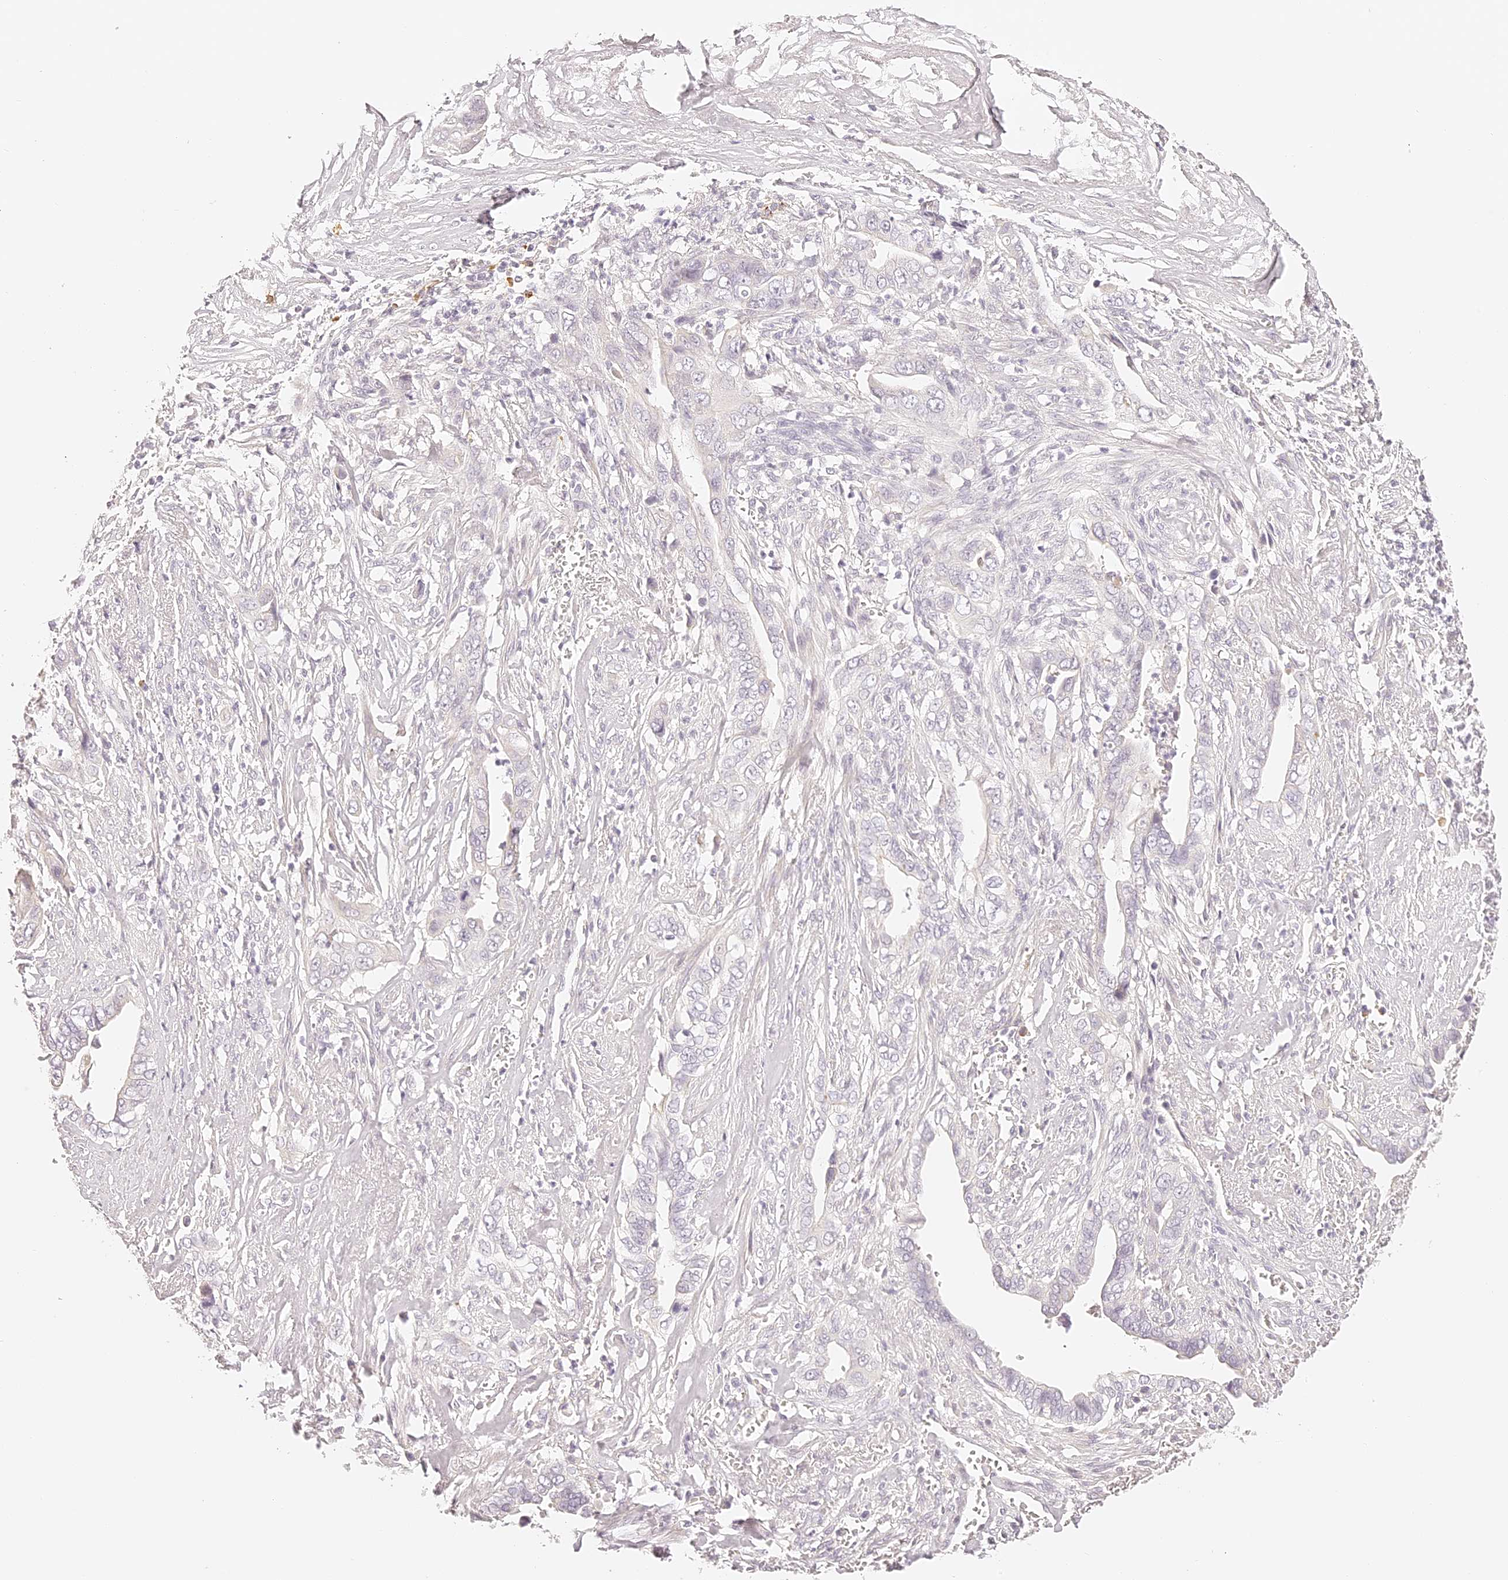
{"staining": {"intensity": "negative", "quantity": "none", "location": "none"}, "tissue": "liver cancer", "cell_type": "Tumor cells", "image_type": "cancer", "snomed": [{"axis": "morphology", "description": "Cholangiocarcinoma"}, {"axis": "topography", "description": "Liver"}], "caption": "A high-resolution photomicrograph shows IHC staining of liver cancer, which reveals no significant expression in tumor cells.", "gene": "TRIM45", "patient": {"sex": "female", "age": 79}}